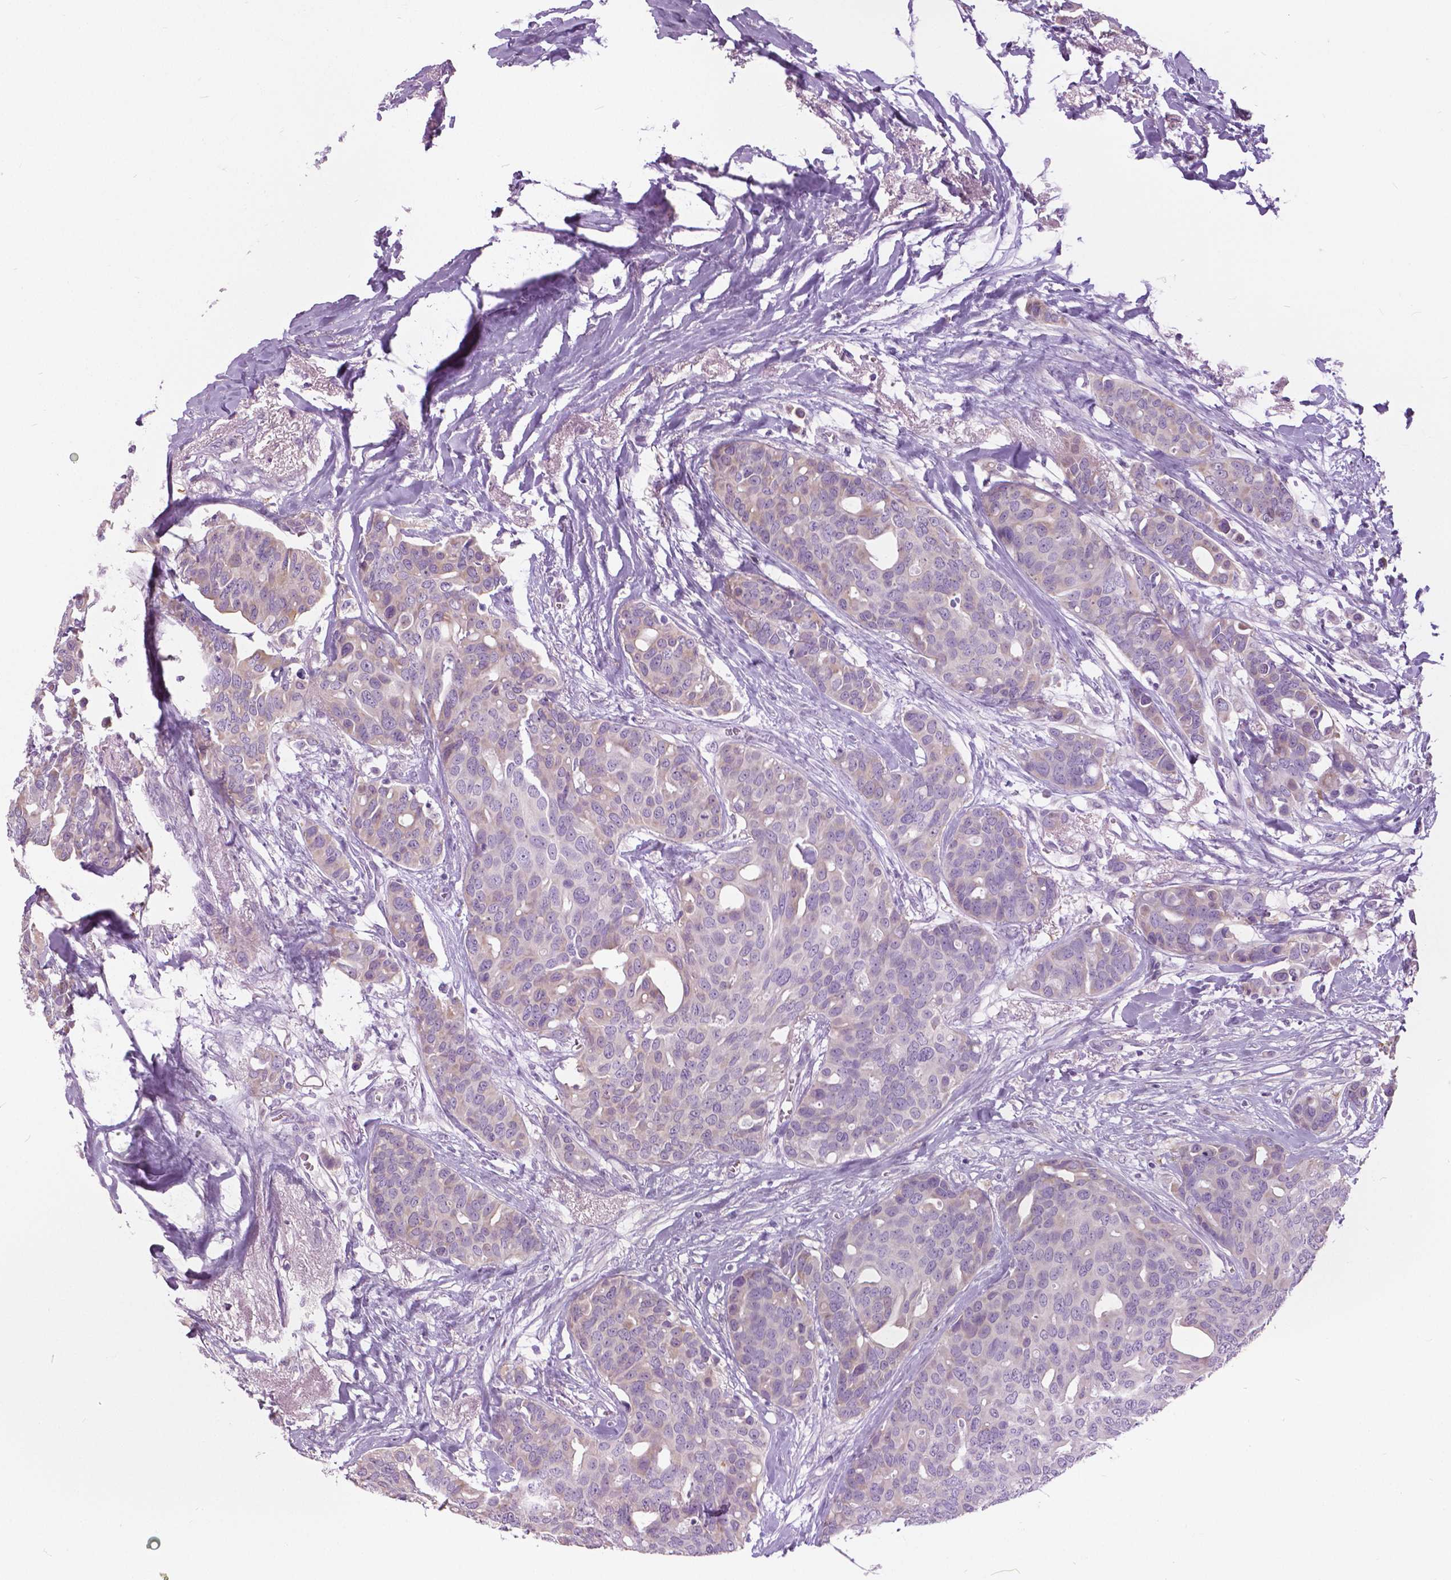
{"staining": {"intensity": "negative", "quantity": "none", "location": "none"}, "tissue": "breast cancer", "cell_type": "Tumor cells", "image_type": "cancer", "snomed": [{"axis": "morphology", "description": "Duct carcinoma"}, {"axis": "topography", "description": "Breast"}], "caption": "Human breast cancer stained for a protein using immunohistochemistry demonstrates no staining in tumor cells.", "gene": "TP53TG5", "patient": {"sex": "female", "age": 54}}